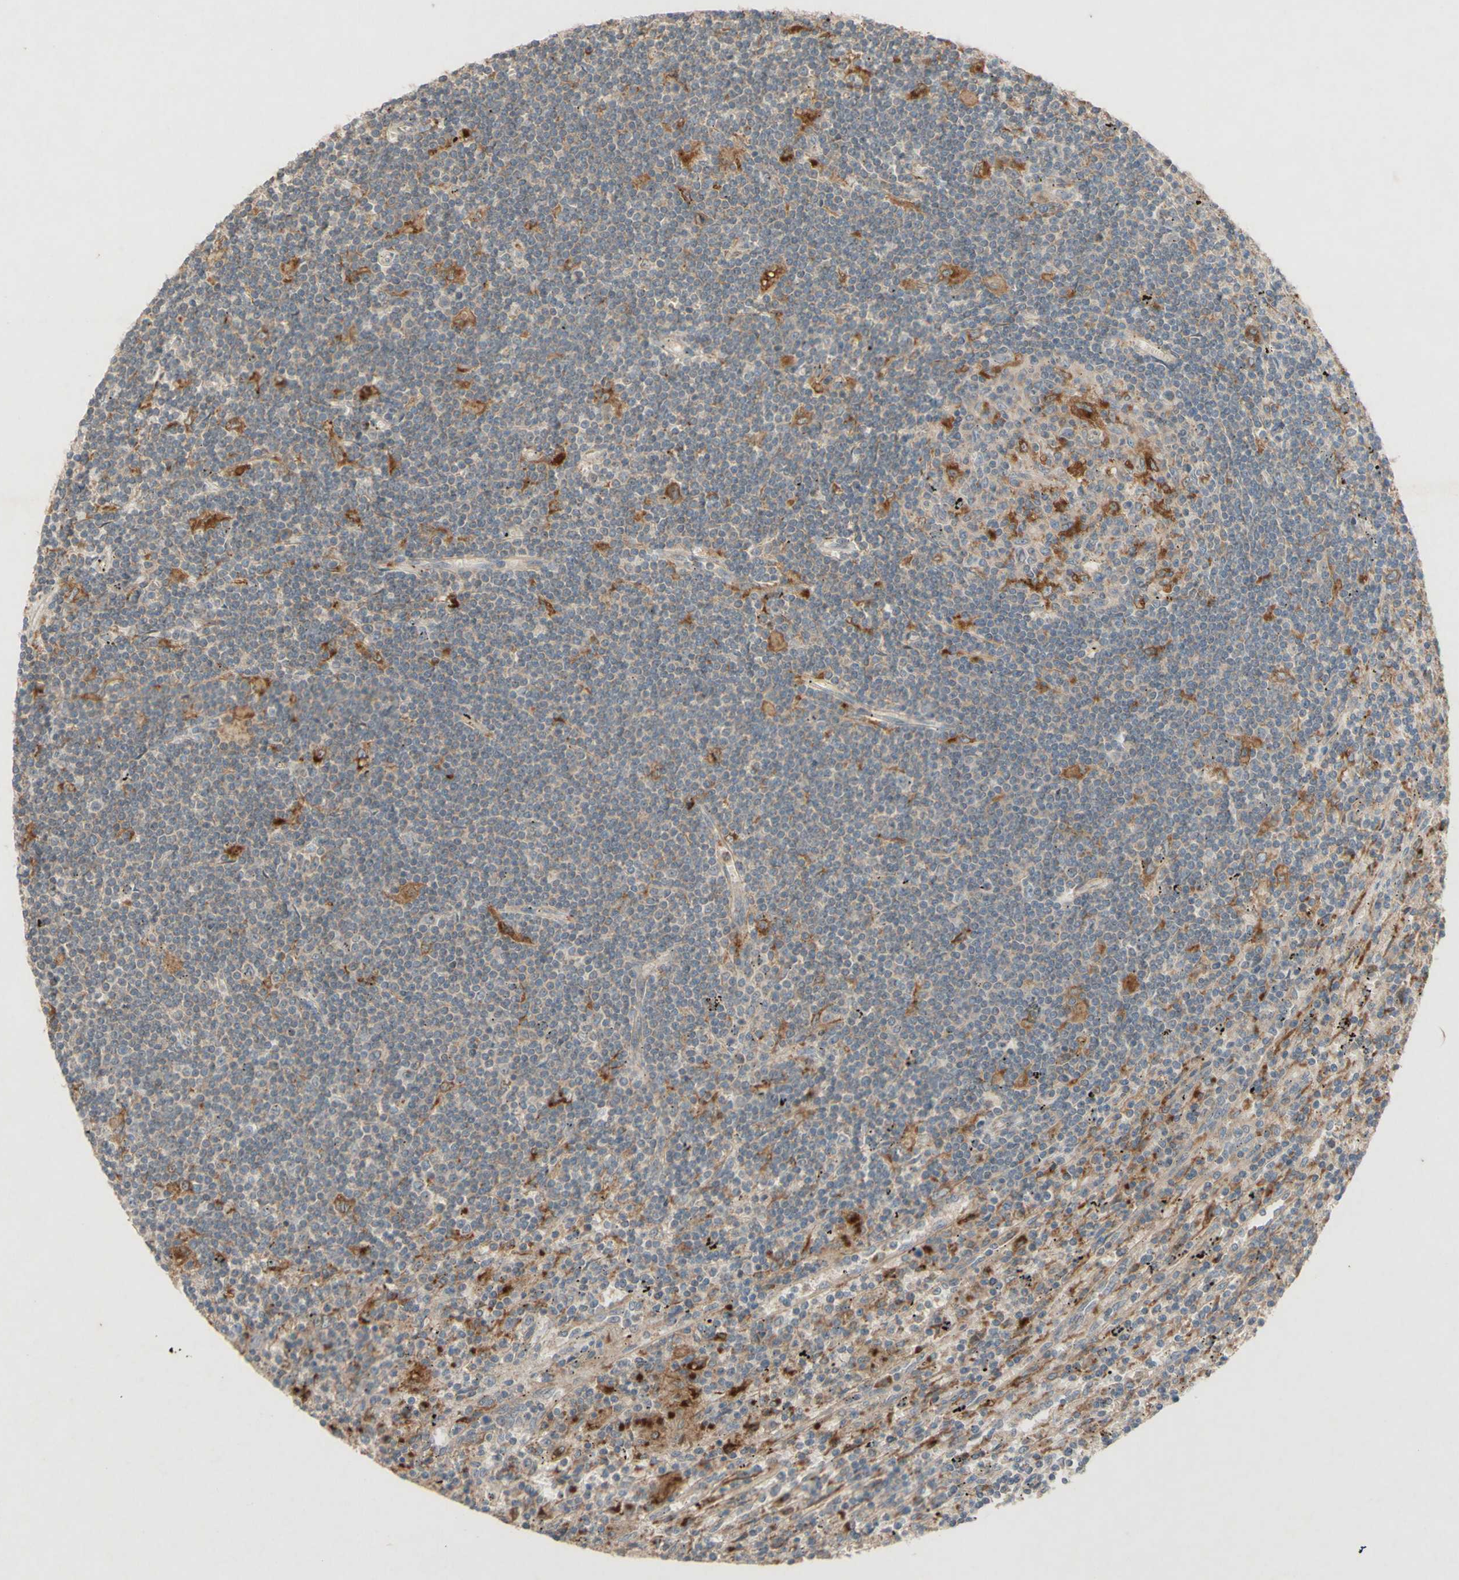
{"staining": {"intensity": "weak", "quantity": "<25%", "location": "cytoplasmic/membranous"}, "tissue": "lymphoma", "cell_type": "Tumor cells", "image_type": "cancer", "snomed": [{"axis": "morphology", "description": "Malignant lymphoma, non-Hodgkin's type, Low grade"}, {"axis": "topography", "description": "Spleen"}], "caption": "Tumor cells show no significant expression in lymphoma.", "gene": "ATP6V1F", "patient": {"sex": "male", "age": 76}}